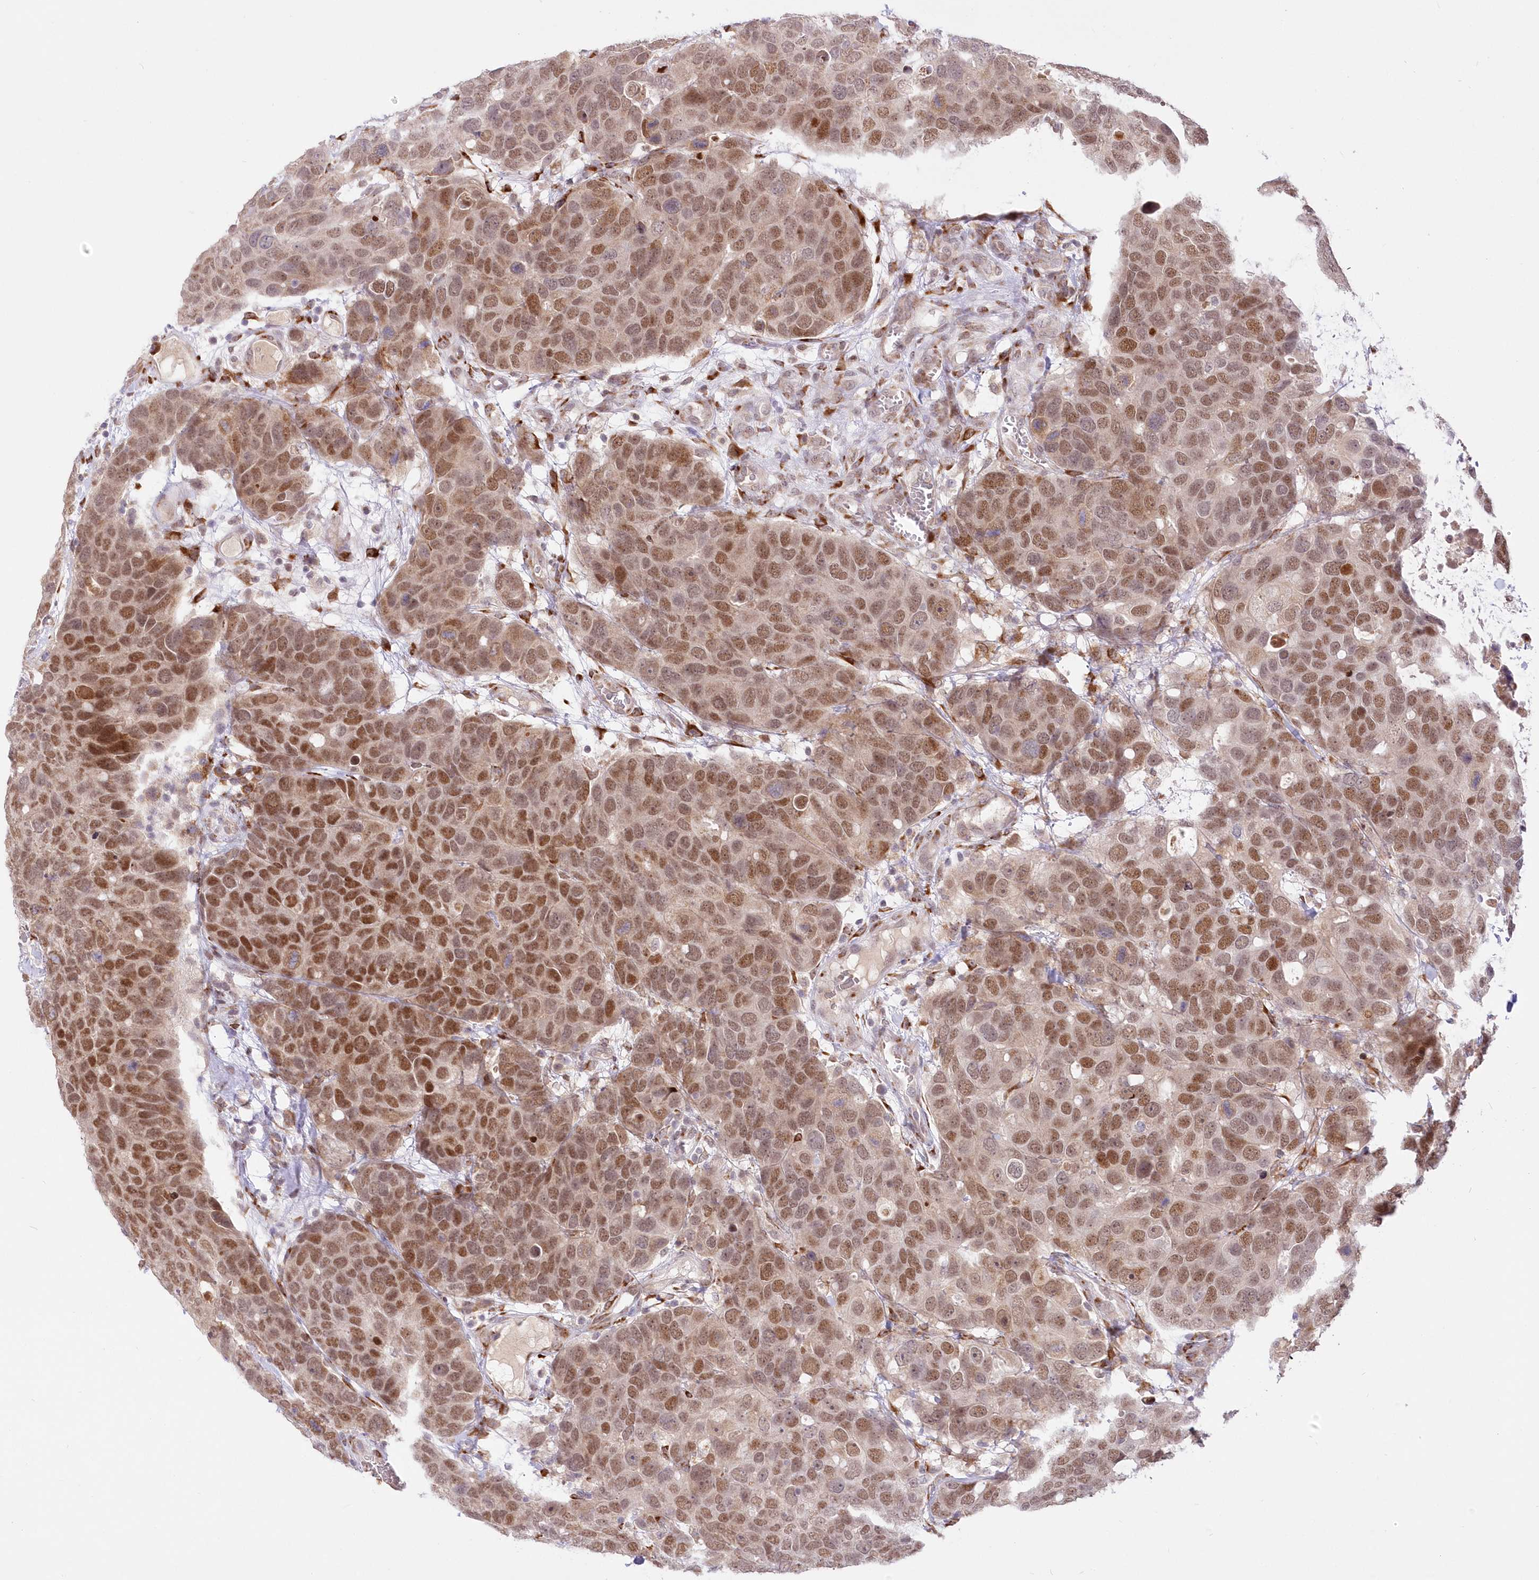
{"staining": {"intensity": "moderate", "quantity": ">75%", "location": "nuclear"}, "tissue": "breast cancer", "cell_type": "Tumor cells", "image_type": "cancer", "snomed": [{"axis": "morphology", "description": "Duct carcinoma"}, {"axis": "topography", "description": "Breast"}], "caption": "The histopathology image reveals immunohistochemical staining of breast invasive ductal carcinoma. There is moderate nuclear positivity is seen in approximately >75% of tumor cells. (DAB (3,3'-diaminobenzidine) IHC with brightfield microscopy, high magnification).", "gene": "LDB1", "patient": {"sex": "female", "age": 83}}